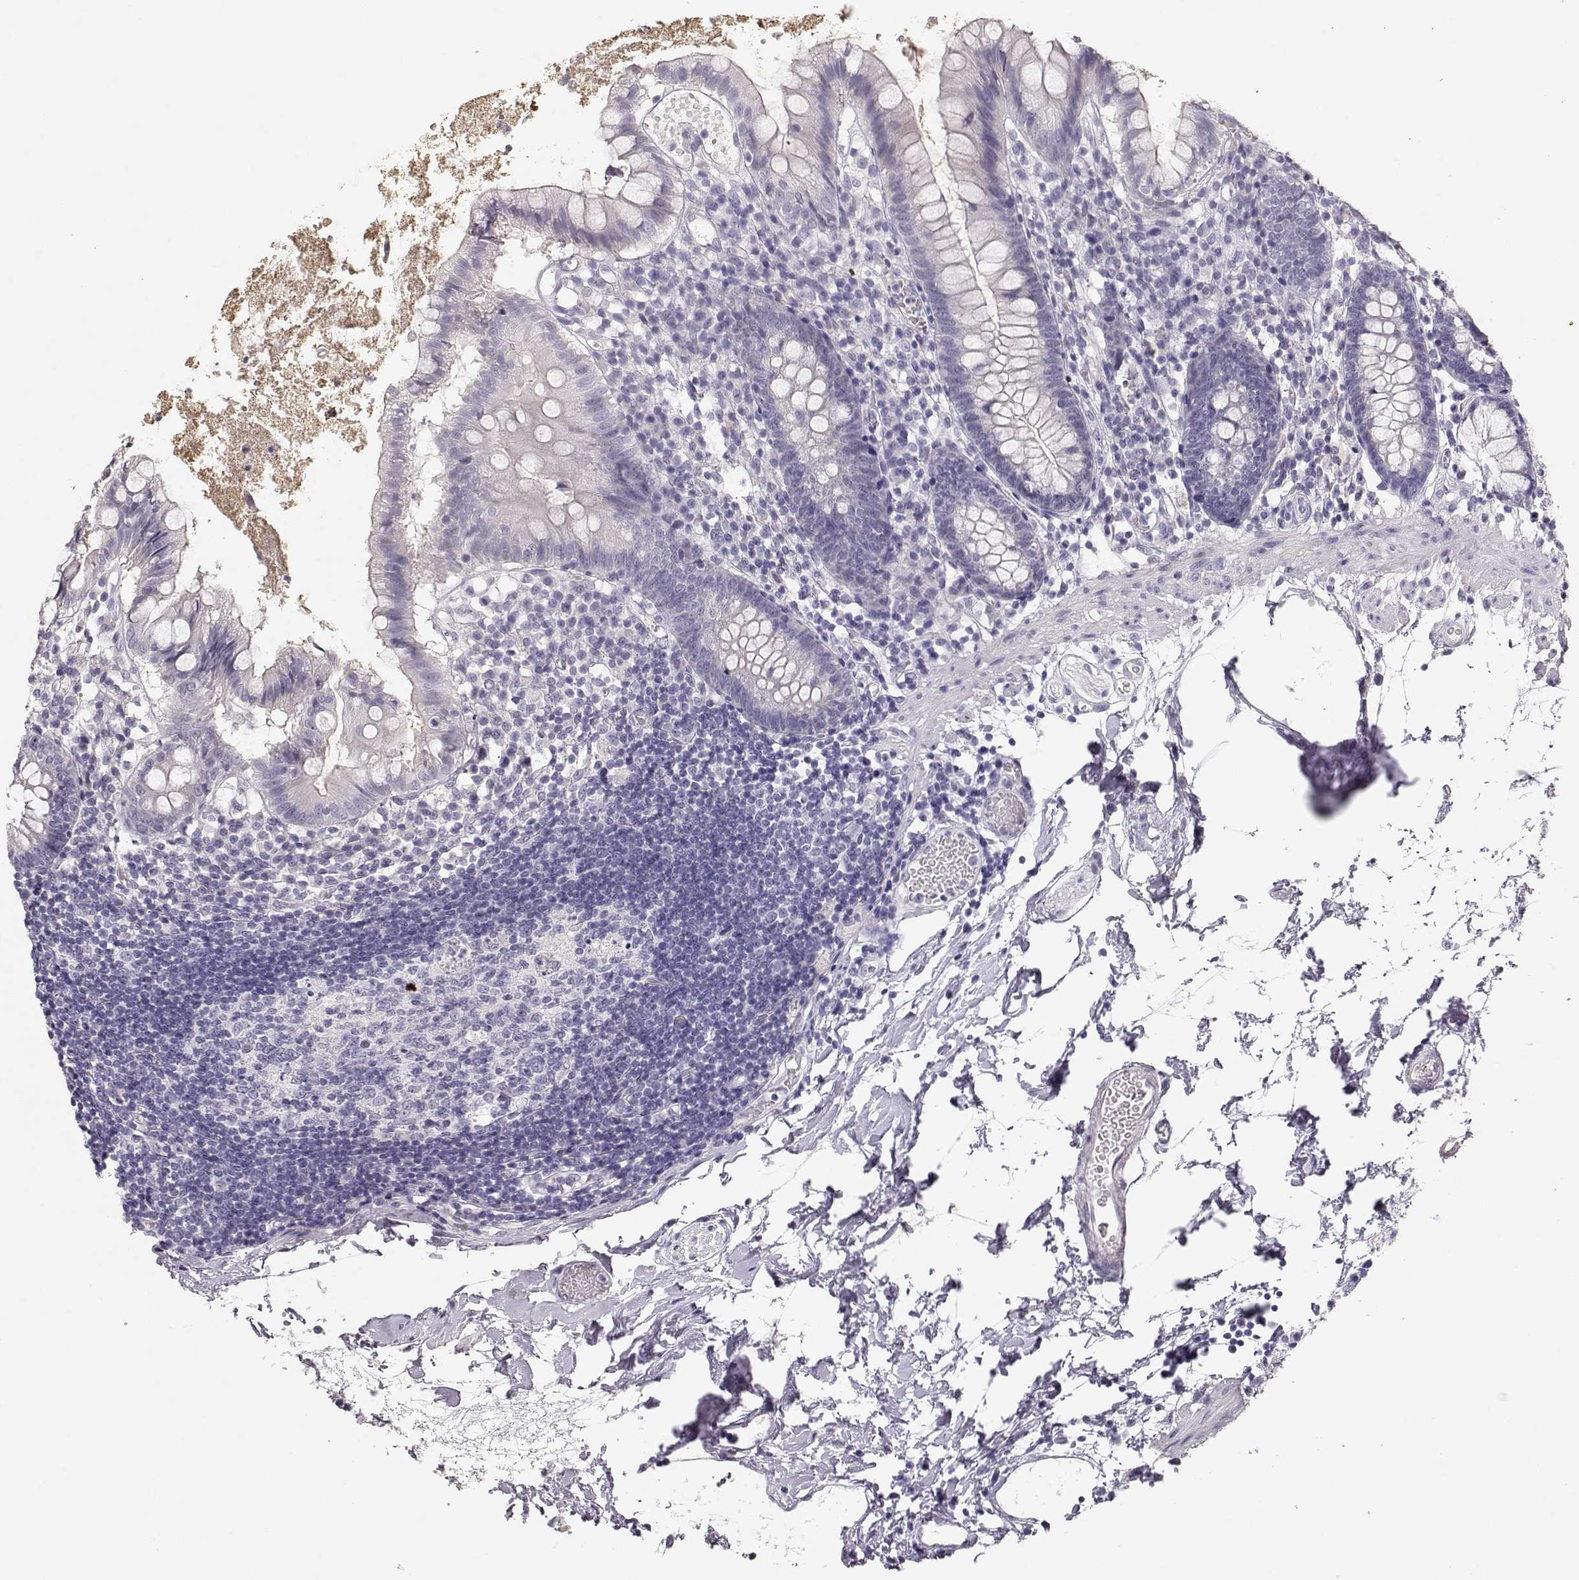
{"staining": {"intensity": "negative", "quantity": "none", "location": "none"}, "tissue": "small intestine", "cell_type": "Glandular cells", "image_type": "normal", "snomed": [{"axis": "morphology", "description": "Normal tissue, NOS"}, {"axis": "topography", "description": "Small intestine"}], "caption": "Immunohistochemistry (IHC) of normal human small intestine reveals no positivity in glandular cells. Nuclei are stained in blue.", "gene": "MAGEC1", "patient": {"sex": "female", "age": 90}}